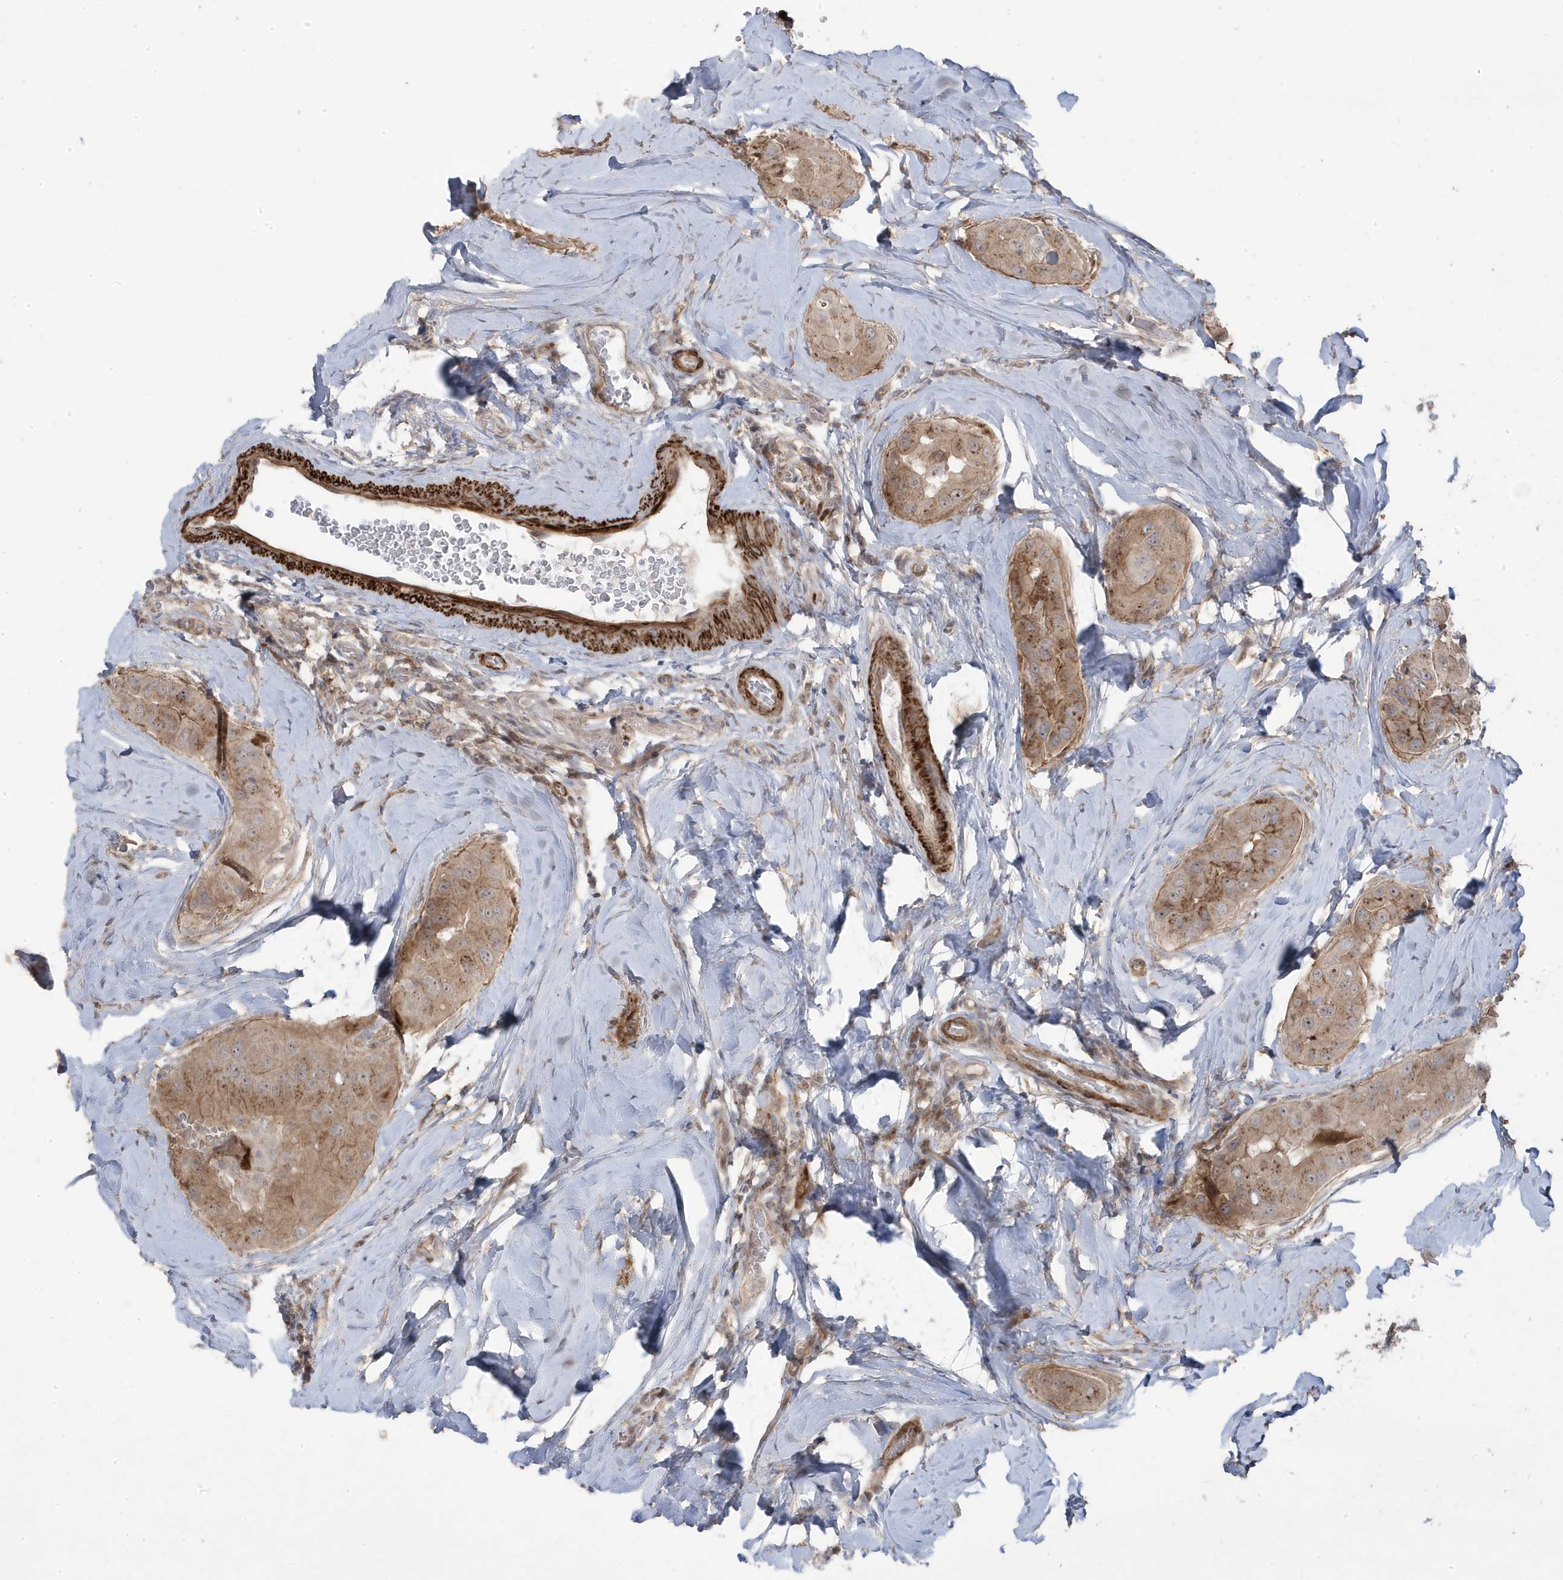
{"staining": {"intensity": "moderate", "quantity": "25%-75%", "location": "cytoplasmic/membranous"}, "tissue": "thyroid cancer", "cell_type": "Tumor cells", "image_type": "cancer", "snomed": [{"axis": "morphology", "description": "Papillary adenocarcinoma, NOS"}, {"axis": "topography", "description": "Thyroid gland"}], "caption": "A photomicrograph of human papillary adenocarcinoma (thyroid) stained for a protein exhibits moderate cytoplasmic/membranous brown staining in tumor cells. (Stains: DAB (3,3'-diaminobenzidine) in brown, nuclei in blue, Microscopy: brightfield microscopy at high magnification).", "gene": "CETN3", "patient": {"sex": "male", "age": 33}}